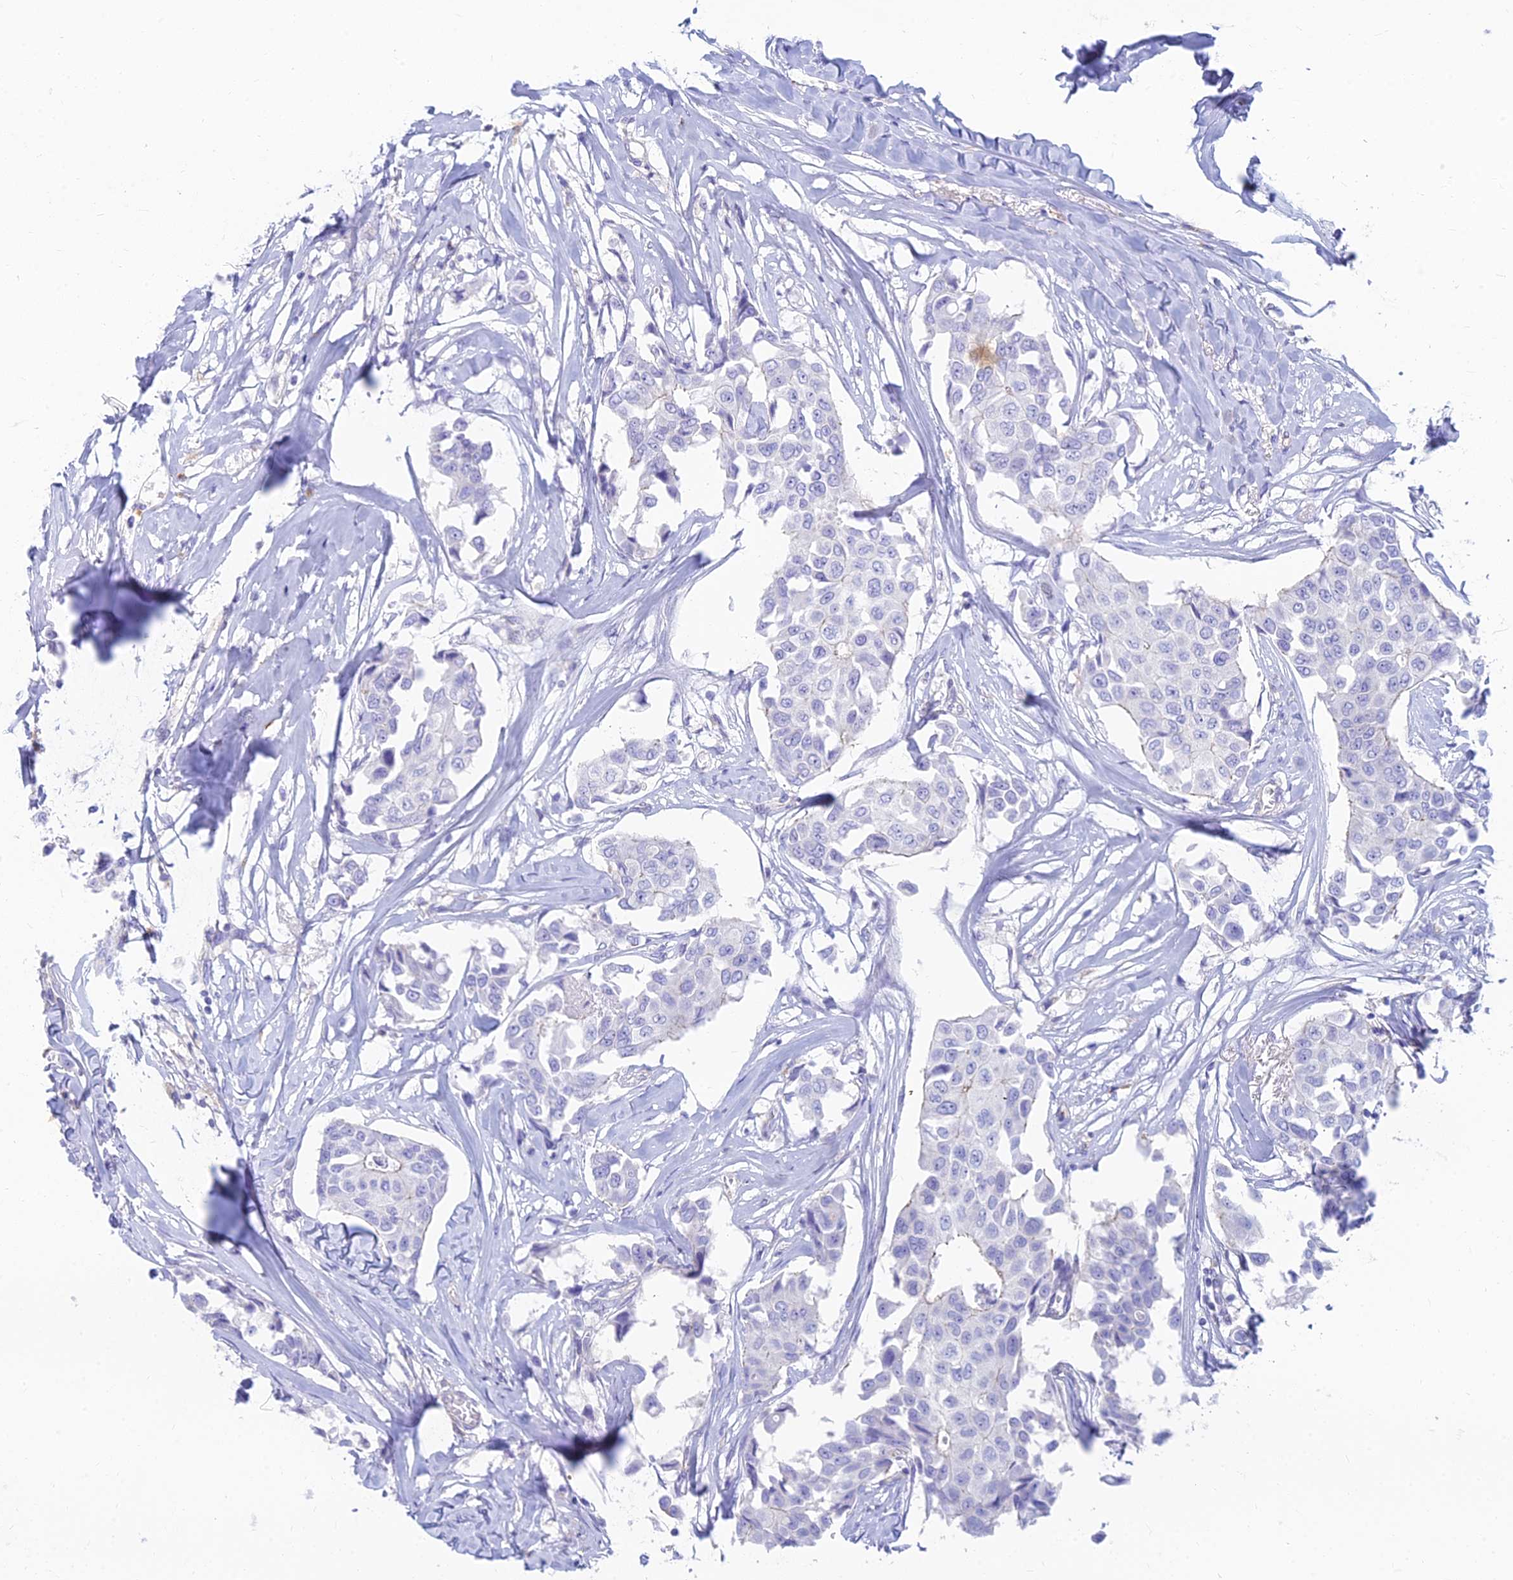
{"staining": {"intensity": "negative", "quantity": "none", "location": "none"}, "tissue": "breast cancer", "cell_type": "Tumor cells", "image_type": "cancer", "snomed": [{"axis": "morphology", "description": "Duct carcinoma"}, {"axis": "topography", "description": "Breast"}], "caption": "Immunohistochemistry image of human breast cancer (intraductal carcinoma) stained for a protein (brown), which reveals no expression in tumor cells.", "gene": "STRN4", "patient": {"sex": "female", "age": 80}}